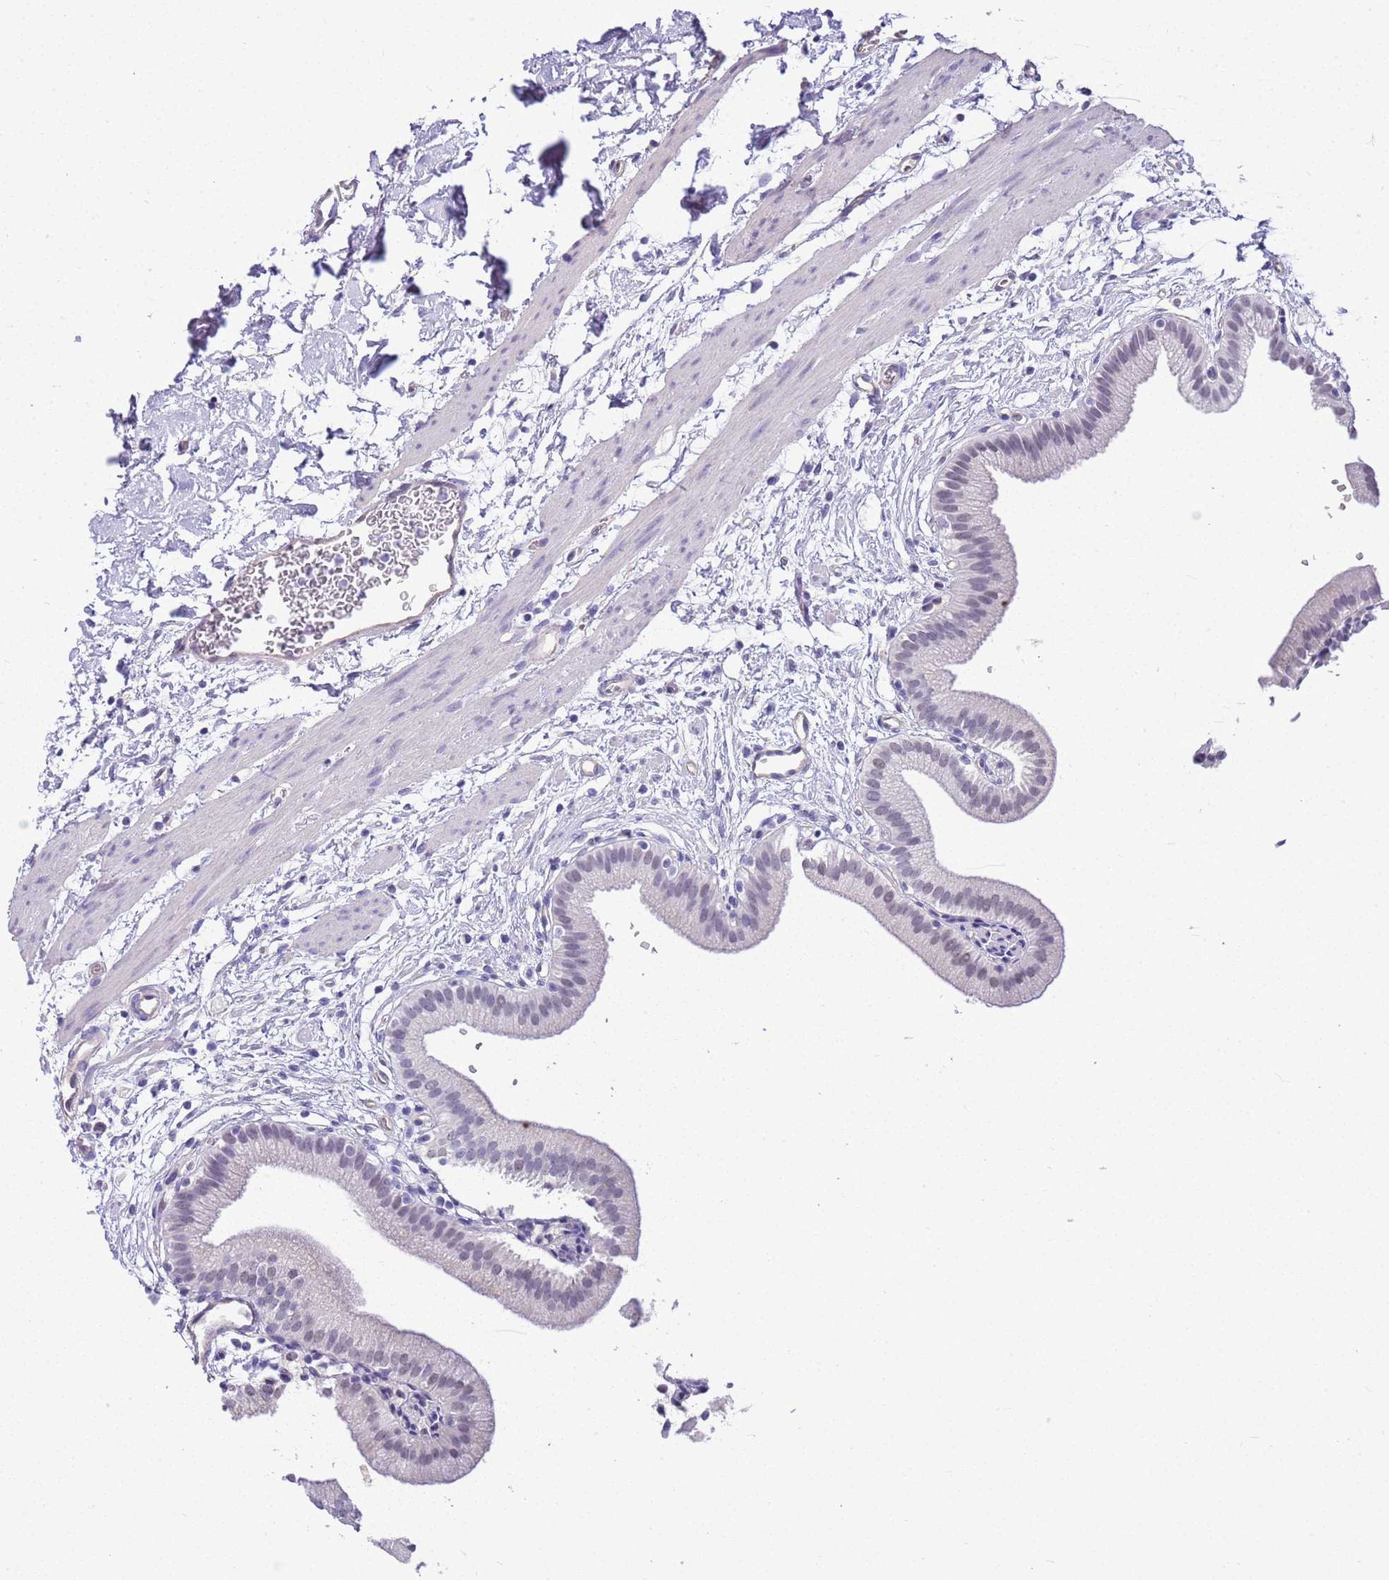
{"staining": {"intensity": "negative", "quantity": "none", "location": "none"}, "tissue": "gallbladder", "cell_type": "Glandular cells", "image_type": "normal", "snomed": [{"axis": "morphology", "description": "Normal tissue, NOS"}, {"axis": "topography", "description": "Gallbladder"}], "caption": "Immunohistochemistry photomicrograph of normal human gallbladder stained for a protein (brown), which reveals no expression in glandular cells.", "gene": "CTRC", "patient": {"sex": "male", "age": 55}}